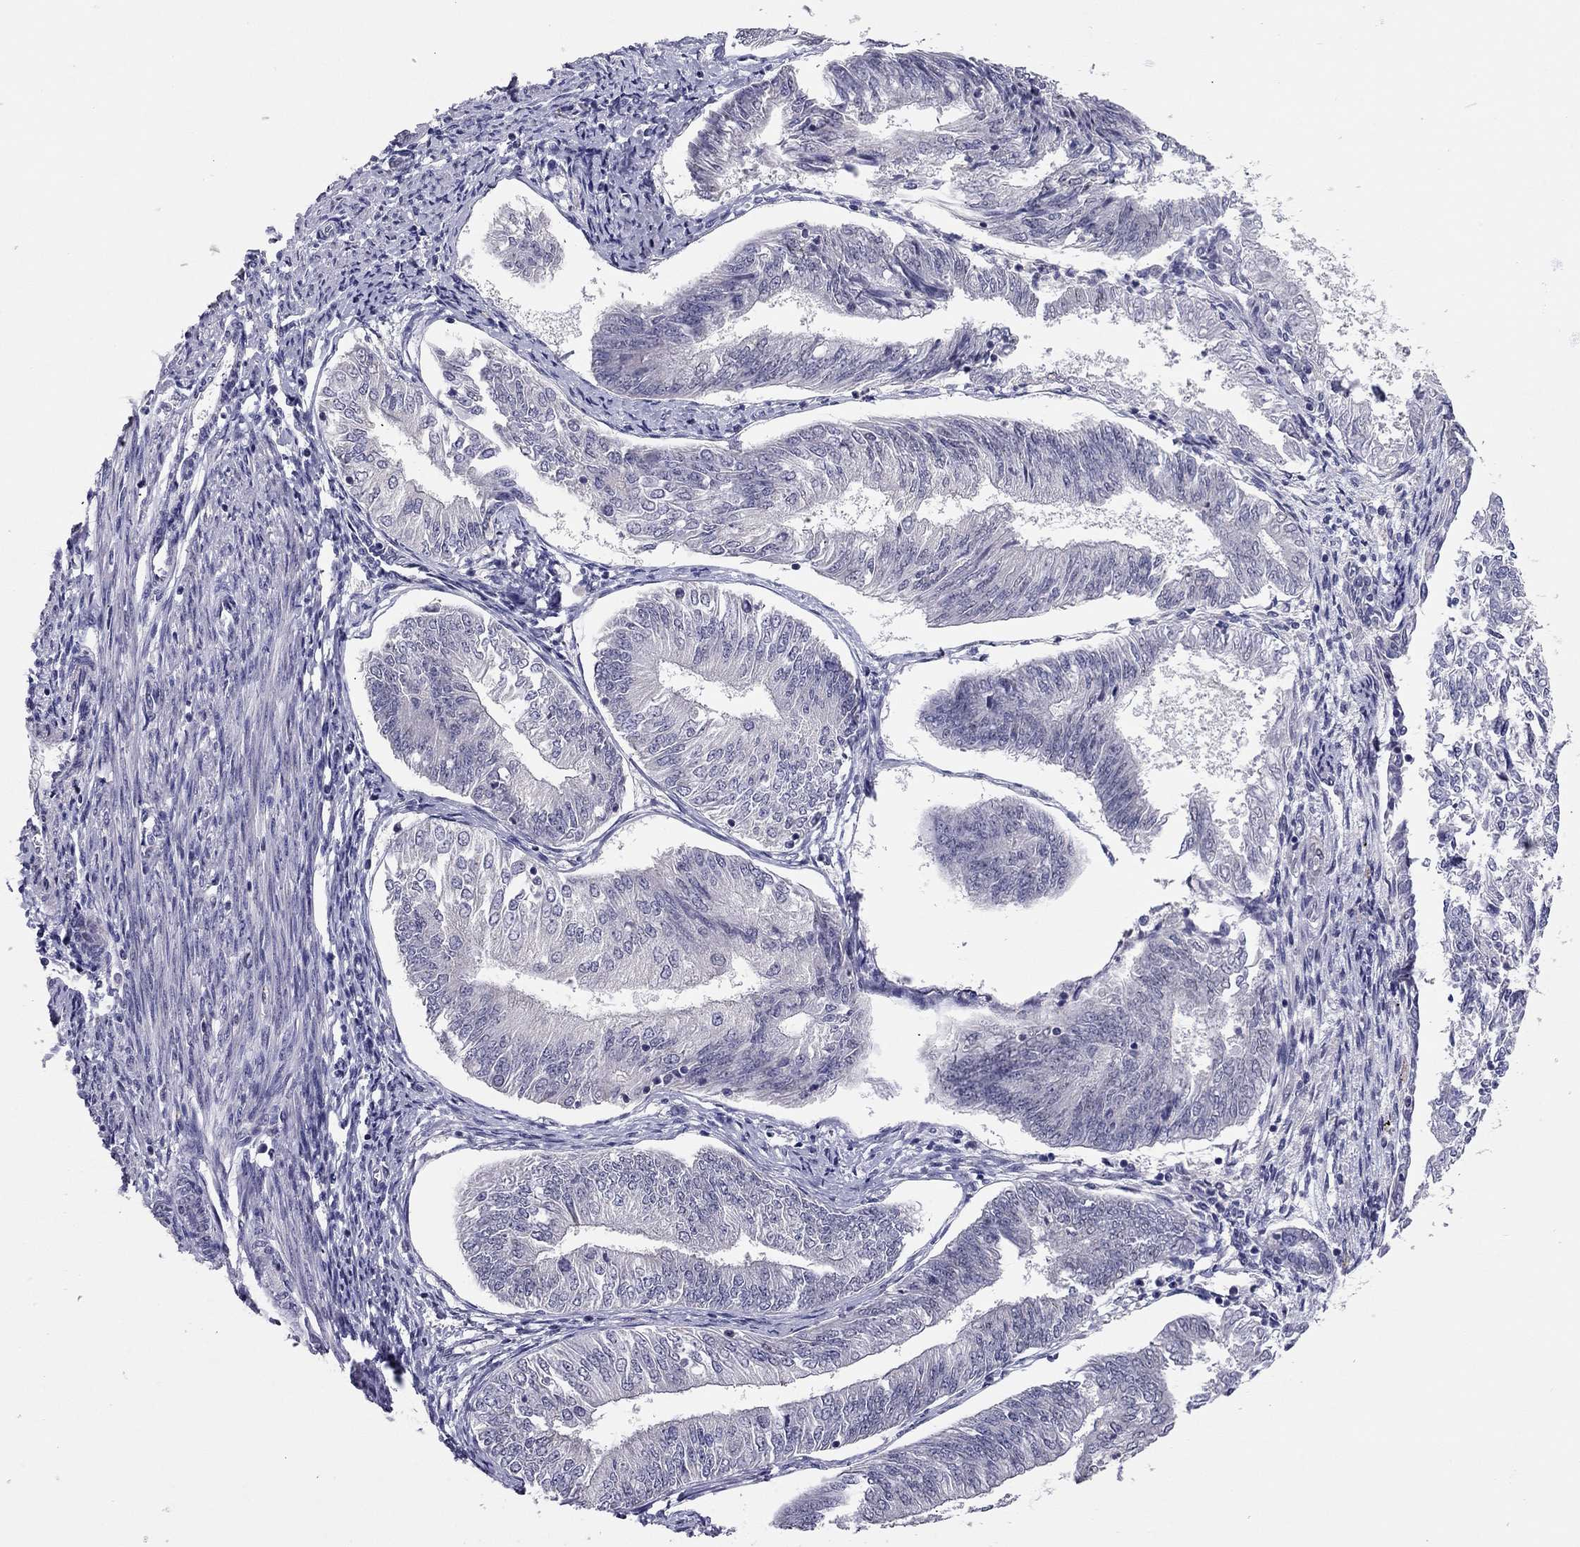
{"staining": {"intensity": "negative", "quantity": "none", "location": "none"}, "tissue": "endometrial cancer", "cell_type": "Tumor cells", "image_type": "cancer", "snomed": [{"axis": "morphology", "description": "Adenocarcinoma, NOS"}, {"axis": "topography", "description": "Endometrium"}], "caption": "Micrograph shows no significant protein positivity in tumor cells of endometrial cancer.", "gene": "SCARB1", "patient": {"sex": "female", "age": 58}}